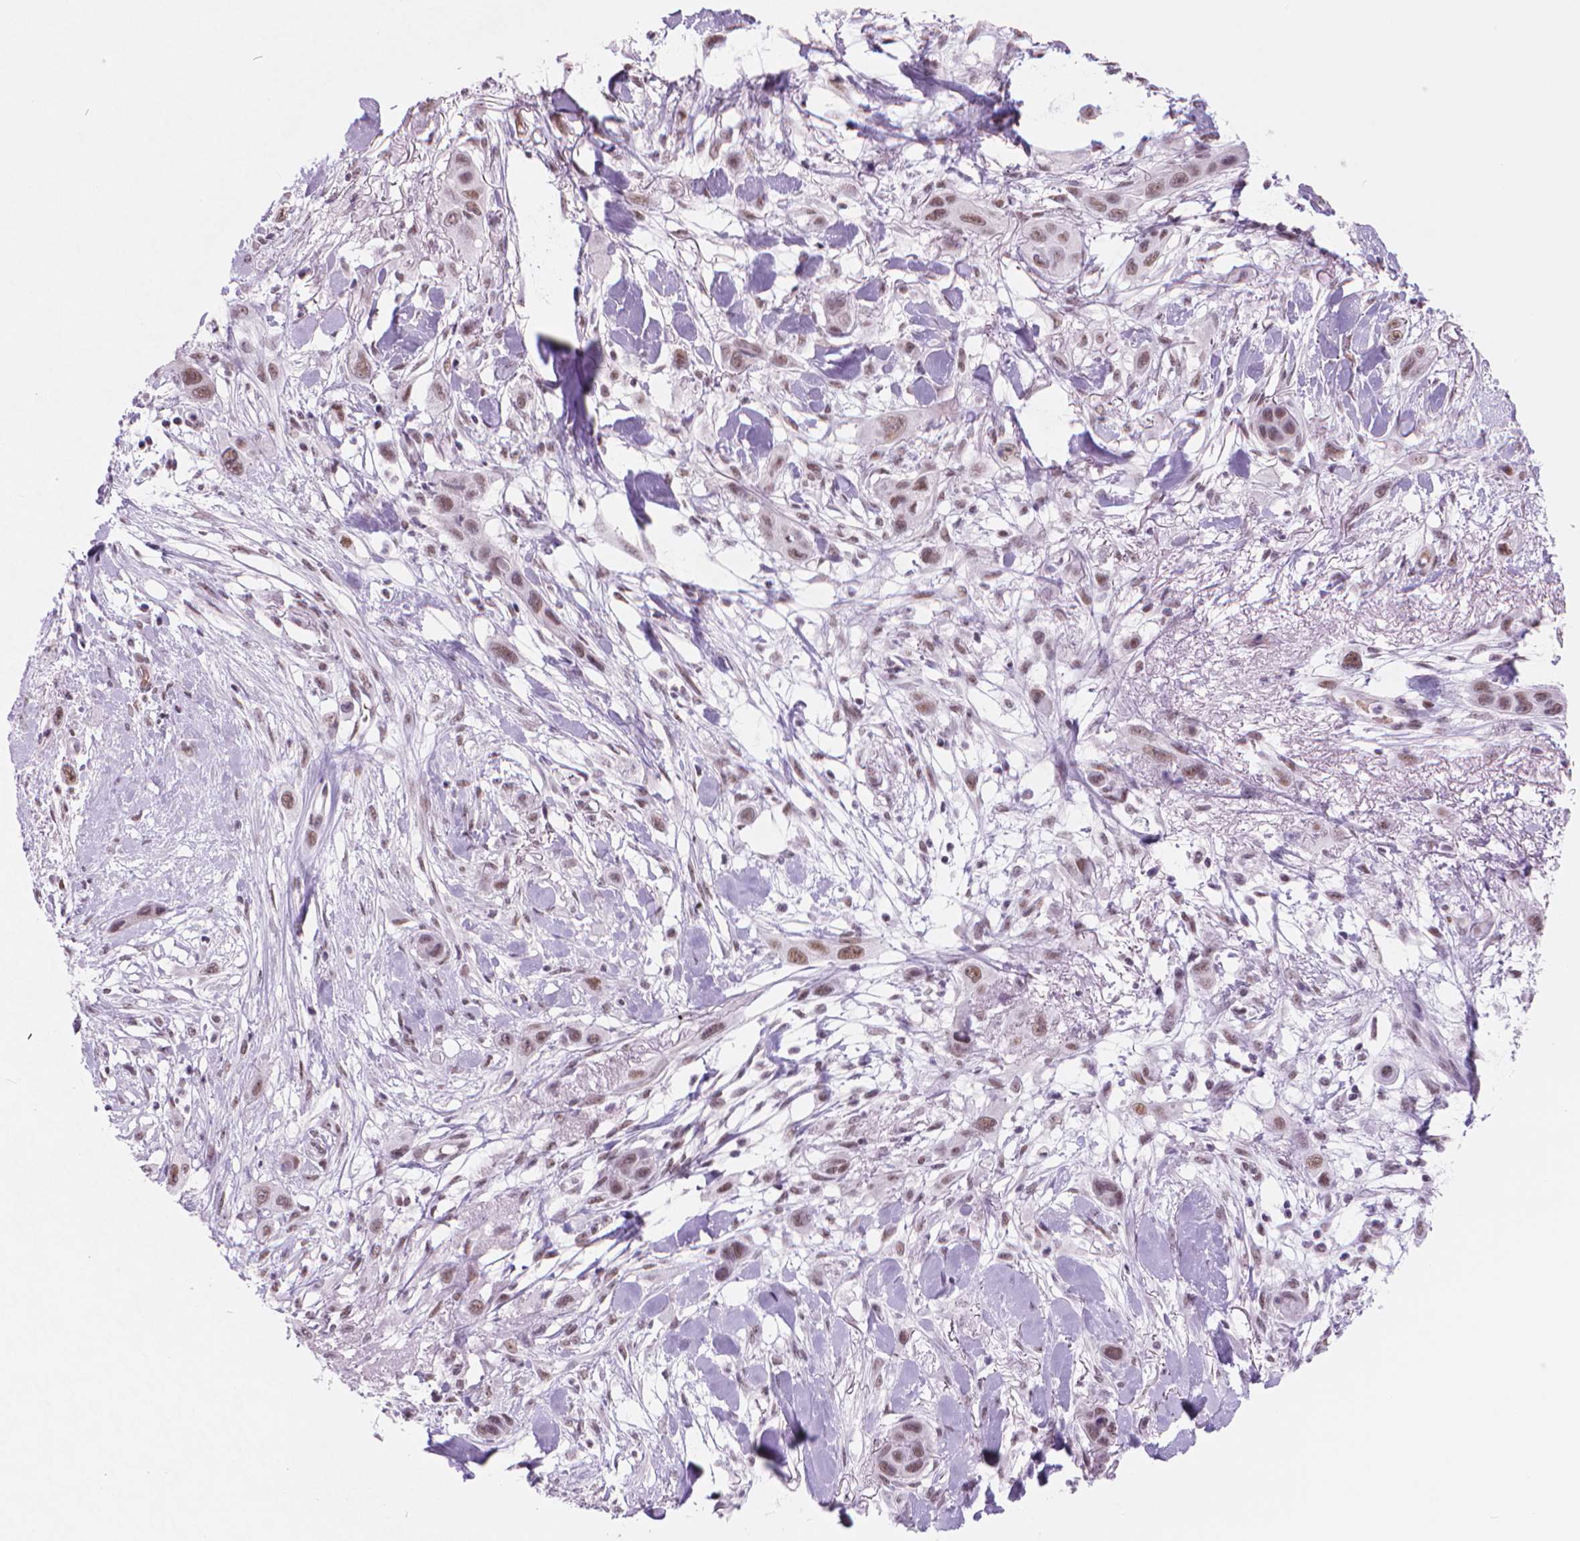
{"staining": {"intensity": "moderate", "quantity": ">75%", "location": "nuclear"}, "tissue": "skin cancer", "cell_type": "Tumor cells", "image_type": "cancer", "snomed": [{"axis": "morphology", "description": "Squamous cell carcinoma, NOS"}, {"axis": "topography", "description": "Skin"}], "caption": "Protein expression analysis of skin squamous cell carcinoma demonstrates moderate nuclear staining in approximately >75% of tumor cells.", "gene": "POLR3D", "patient": {"sex": "male", "age": 79}}